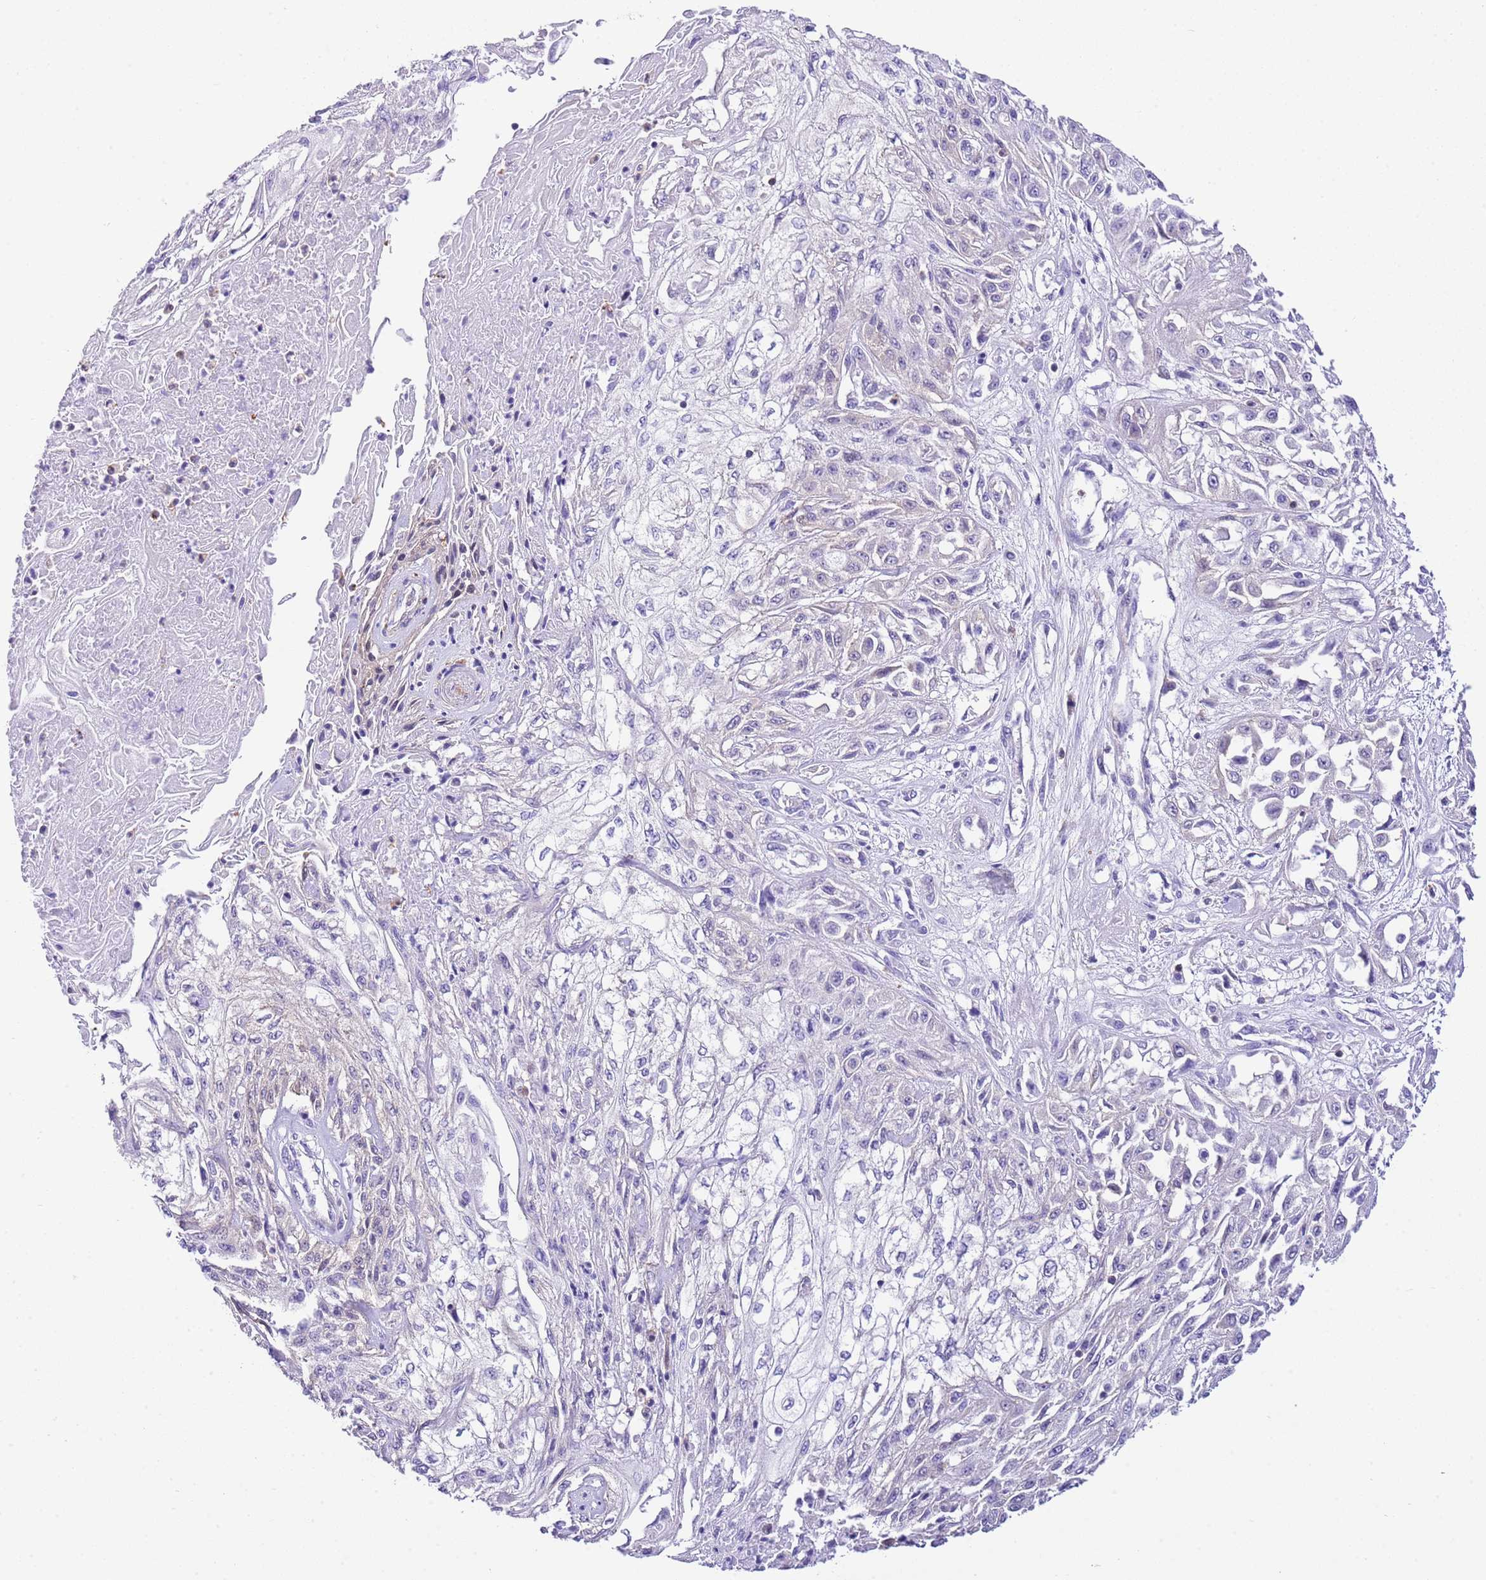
{"staining": {"intensity": "negative", "quantity": "none", "location": "none"}, "tissue": "skin cancer", "cell_type": "Tumor cells", "image_type": "cancer", "snomed": [{"axis": "morphology", "description": "Squamous cell carcinoma, NOS"}, {"axis": "morphology", "description": "Squamous cell carcinoma, metastatic, NOS"}, {"axis": "topography", "description": "Skin"}, {"axis": "topography", "description": "Lymph node"}], "caption": "Immunohistochemistry micrograph of squamous cell carcinoma (skin) stained for a protein (brown), which demonstrates no staining in tumor cells. (DAB (3,3'-diaminobenzidine) immunohistochemistry with hematoxylin counter stain).", "gene": "CNN2", "patient": {"sex": "male", "age": 75}}